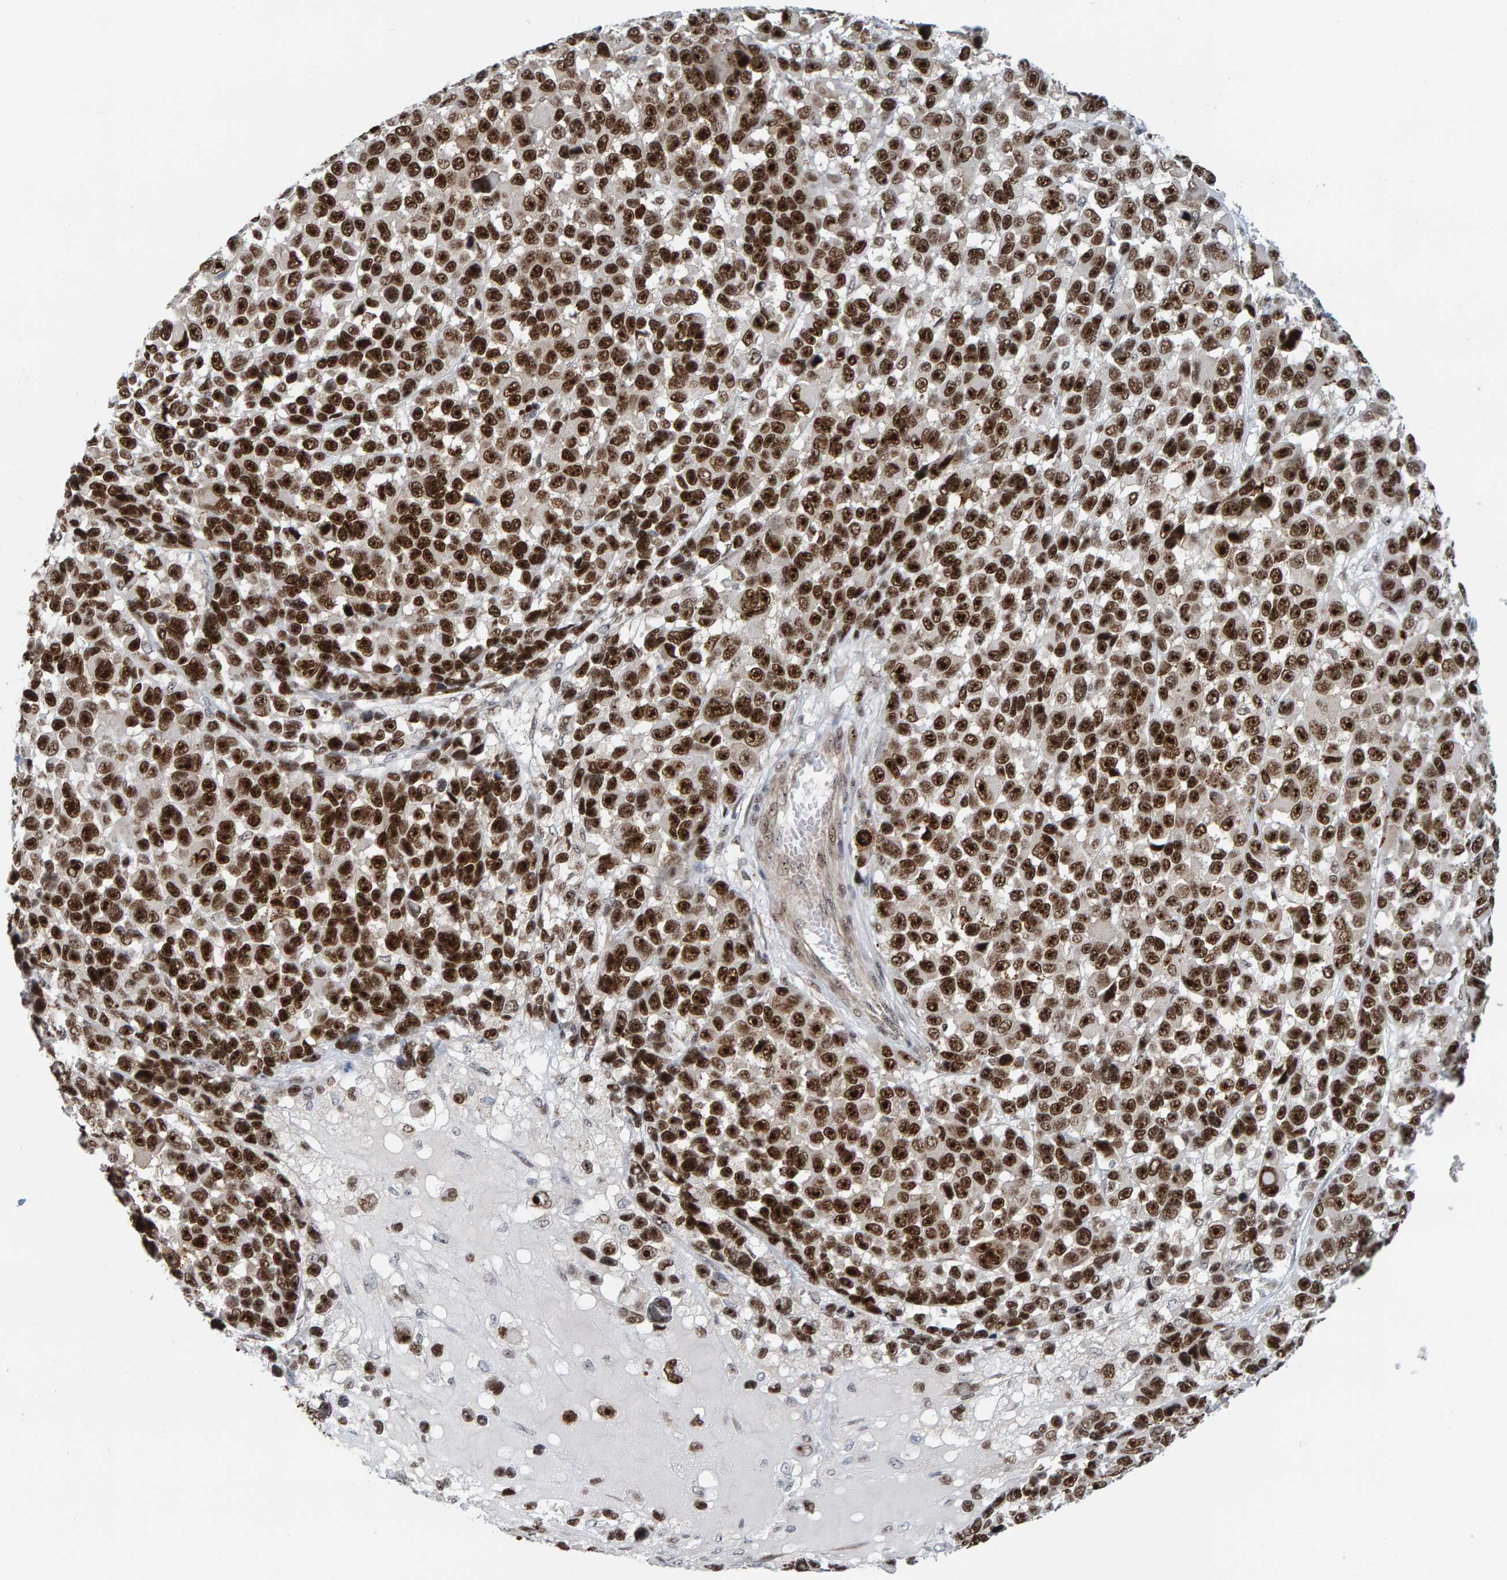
{"staining": {"intensity": "strong", "quantity": ">75%", "location": "nuclear"}, "tissue": "melanoma", "cell_type": "Tumor cells", "image_type": "cancer", "snomed": [{"axis": "morphology", "description": "Malignant melanoma, NOS"}, {"axis": "topography", "description": "Skin"}], "caption": "Immunohistochemical staining of human melanoma shows high levels of strong nuclear staining in approximately >75% of tumor cells. (DAB (3,3'-diaminobenzidine) = brown stain, brightfield microscopy at high magnification).", "gene": "POLR1E", "patient": {"sex": "male", "age": 53}}